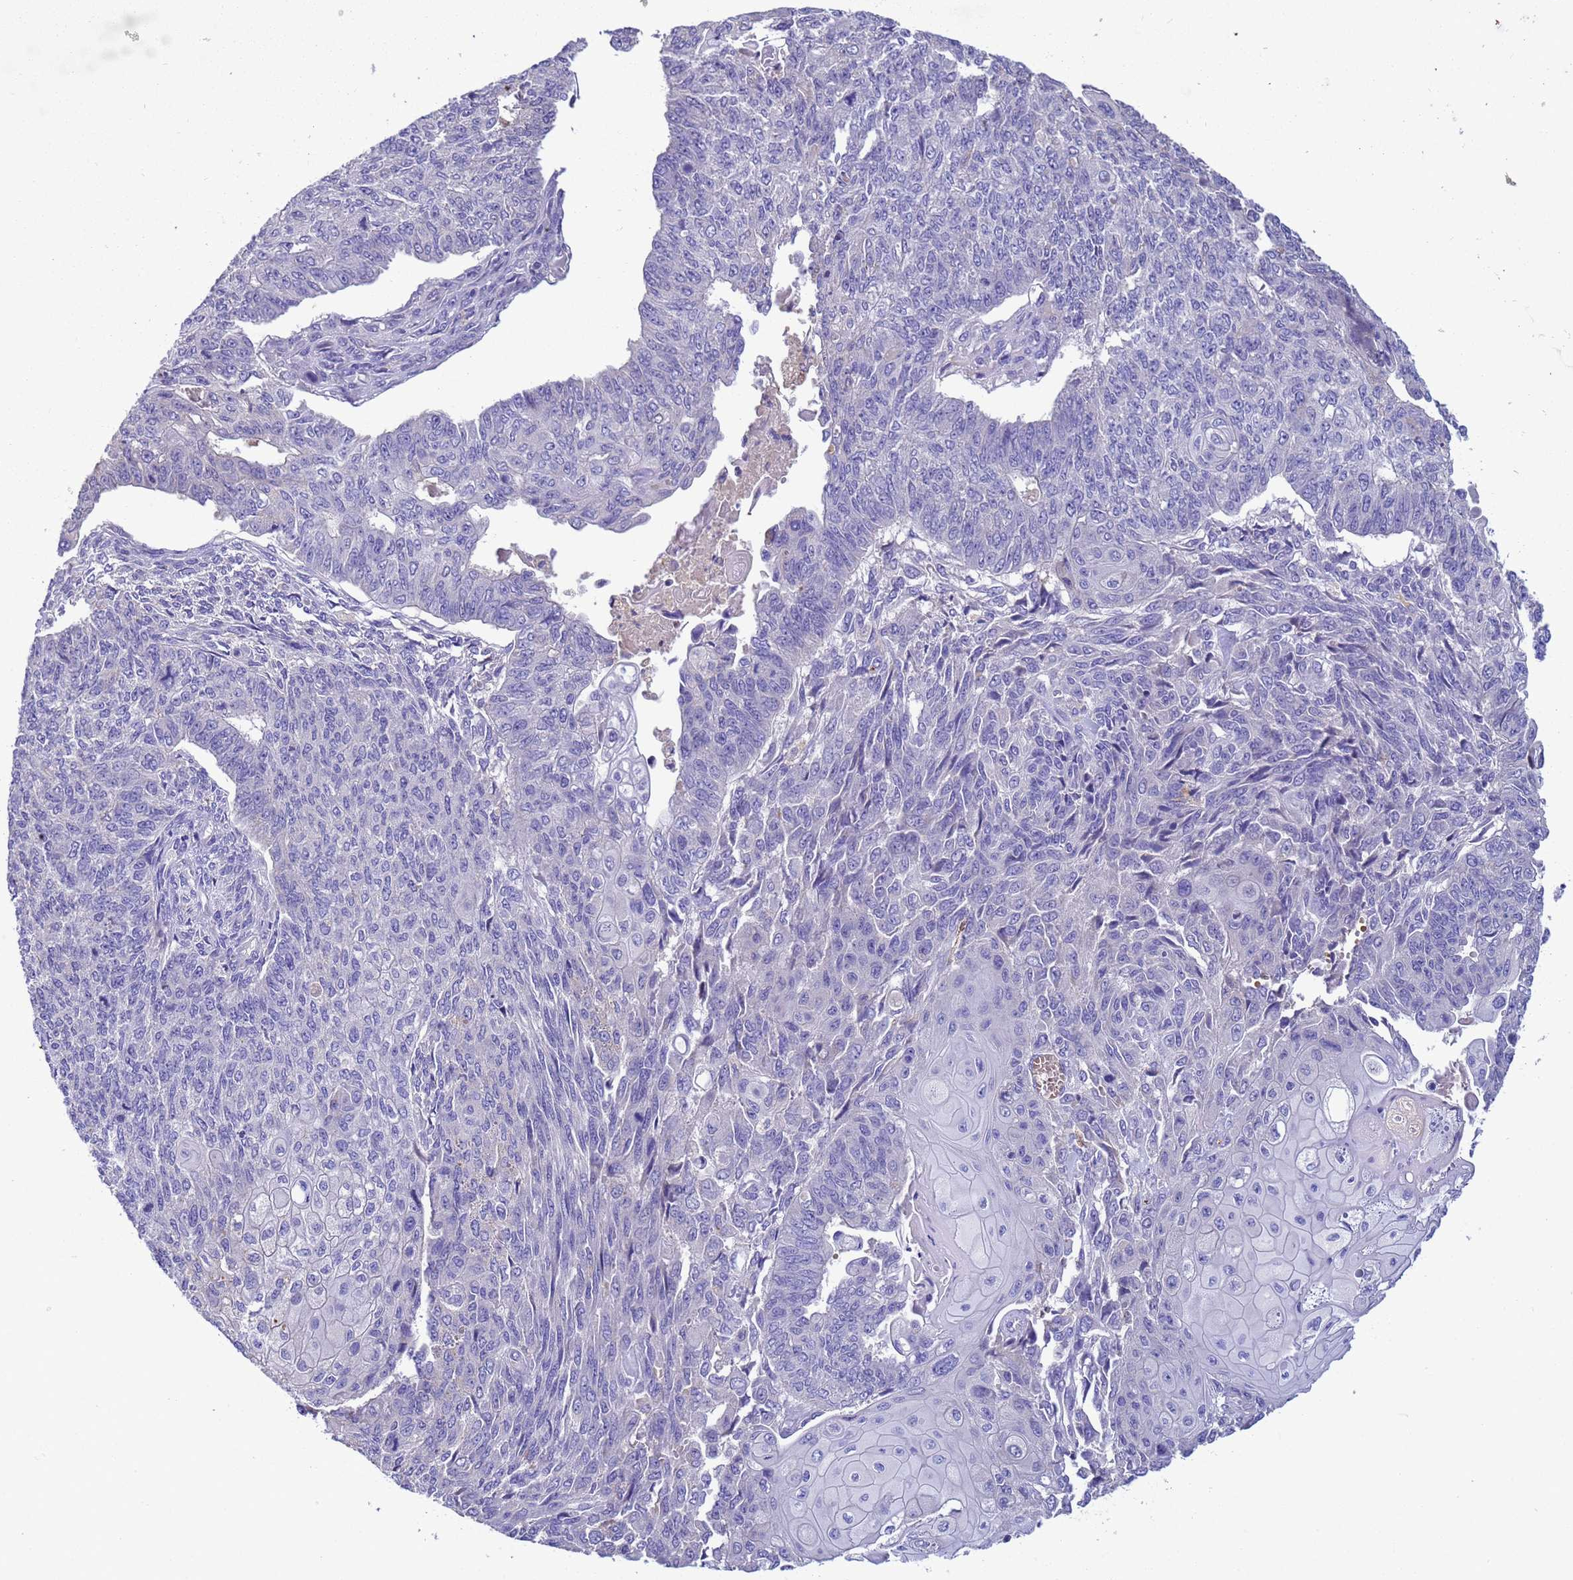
{"staining": {"intensity": "negative", "quantity": "none", "location": "none"}, "tissue": "endometrial cancer", "cell_type": "Tumor cells", "image_type": "cancer", "snomed": [{"axis": "morphology", "description": "Adenocarcinoma, NOS"}, {"axis": "topography", "description": "Endometrium"}], "caption": "The immunohistochemistry histopathology image has no significant expression in tumor cells of endometrial cancer (adenocarcinoma) tissue.", "gene": "SLC24A3", "patient": {"sex": "female", "age": 32}}